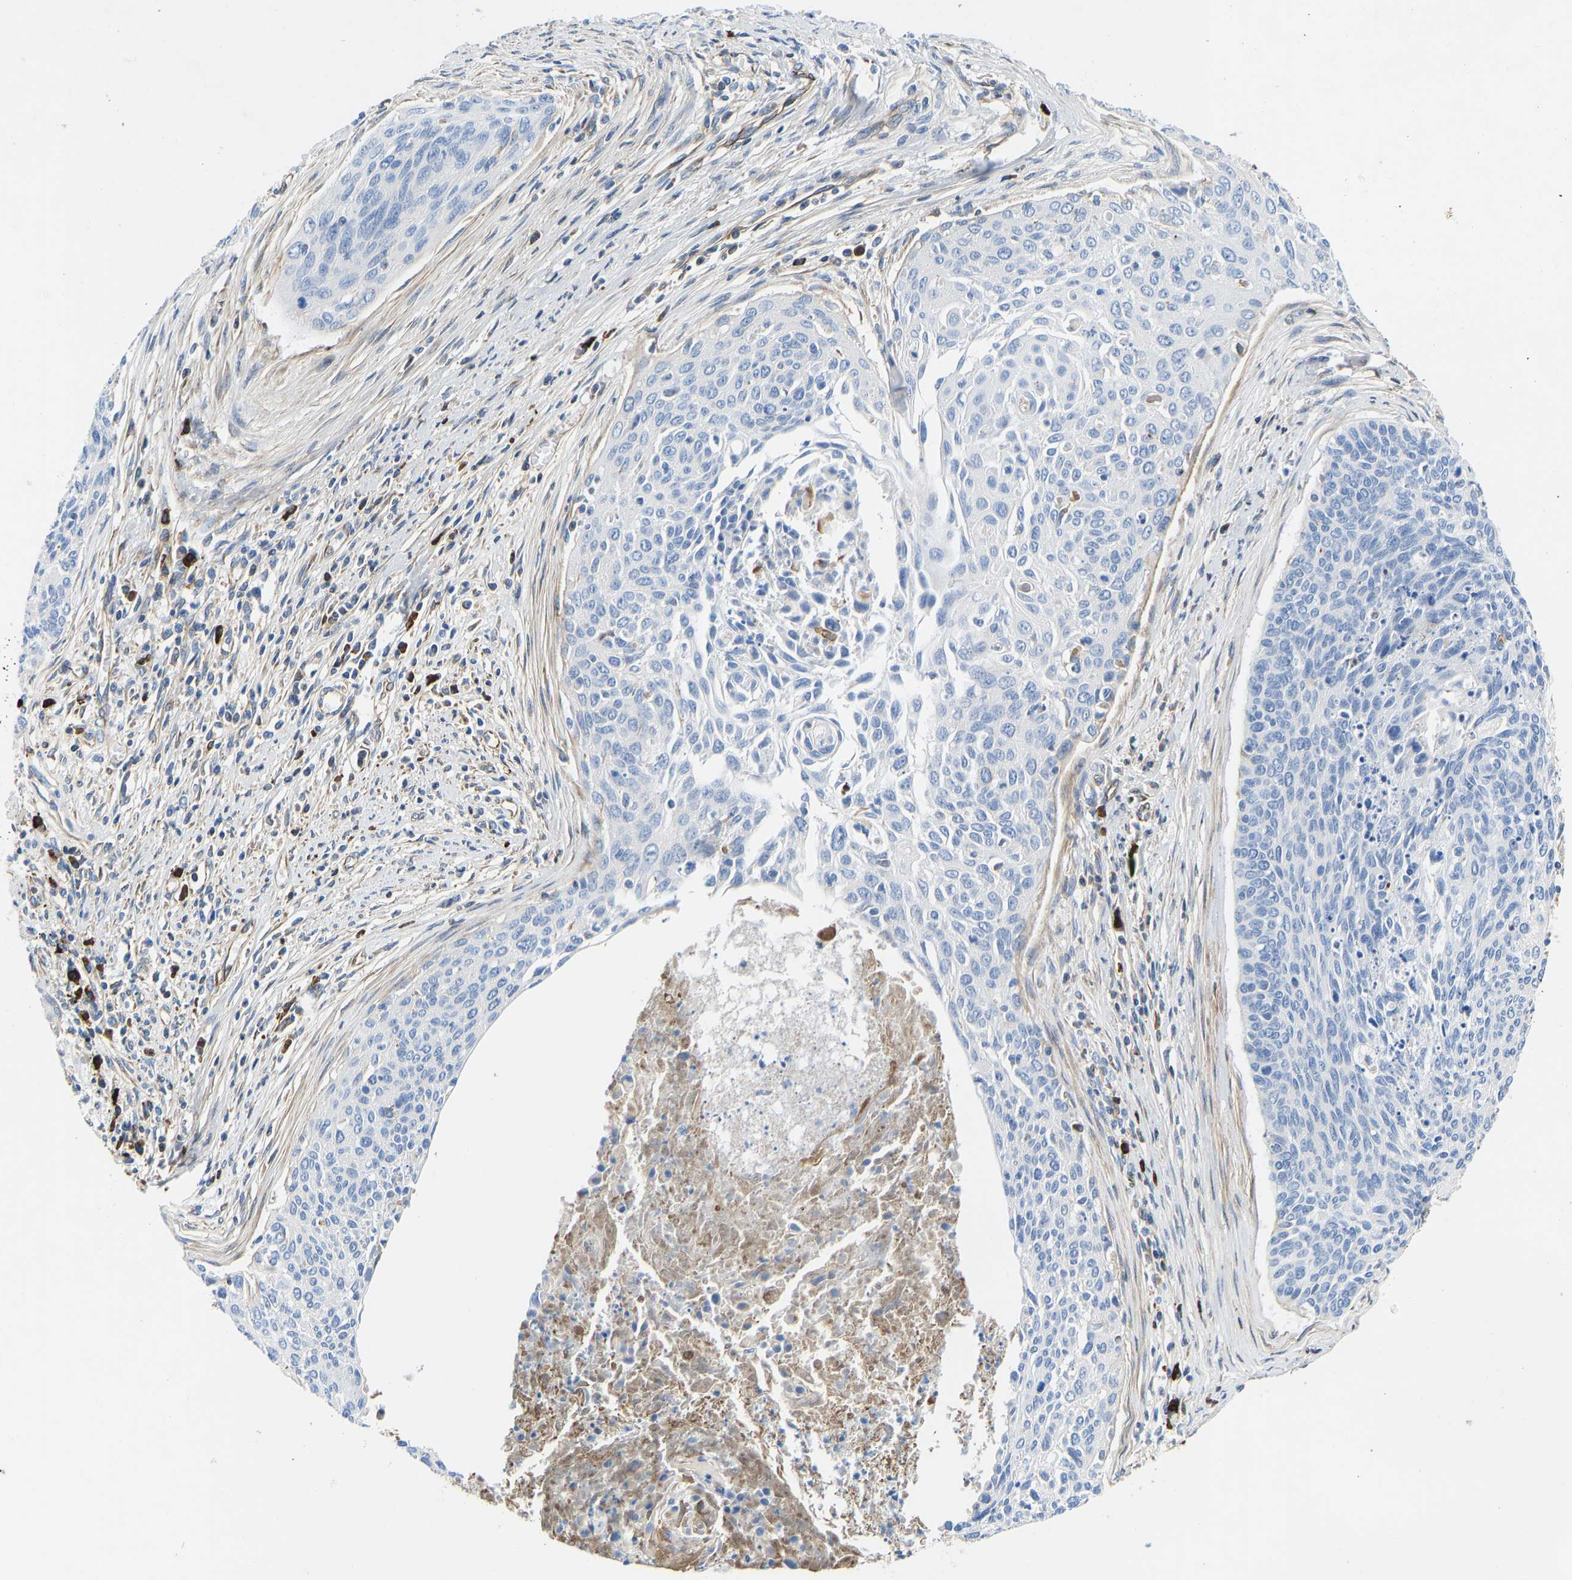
{"staining": {"intensity": "negative", "quantity": "none", "location": "none"}, "tissue": "cervical cancer", "cell_type": "Tumor cells", "image_type": "cancer", "snomed": [{"axis": "morphology", "description": "Squamous cell carcinoma, NOS"}, {"axis": "topography", "description": "Cervix"}], "caption": "Tumor cells are negative for protein expression in human cervical squamous cell carcinoma.", "gene": "HSPG2", "patient": {"sex": "female", "age": 55}}